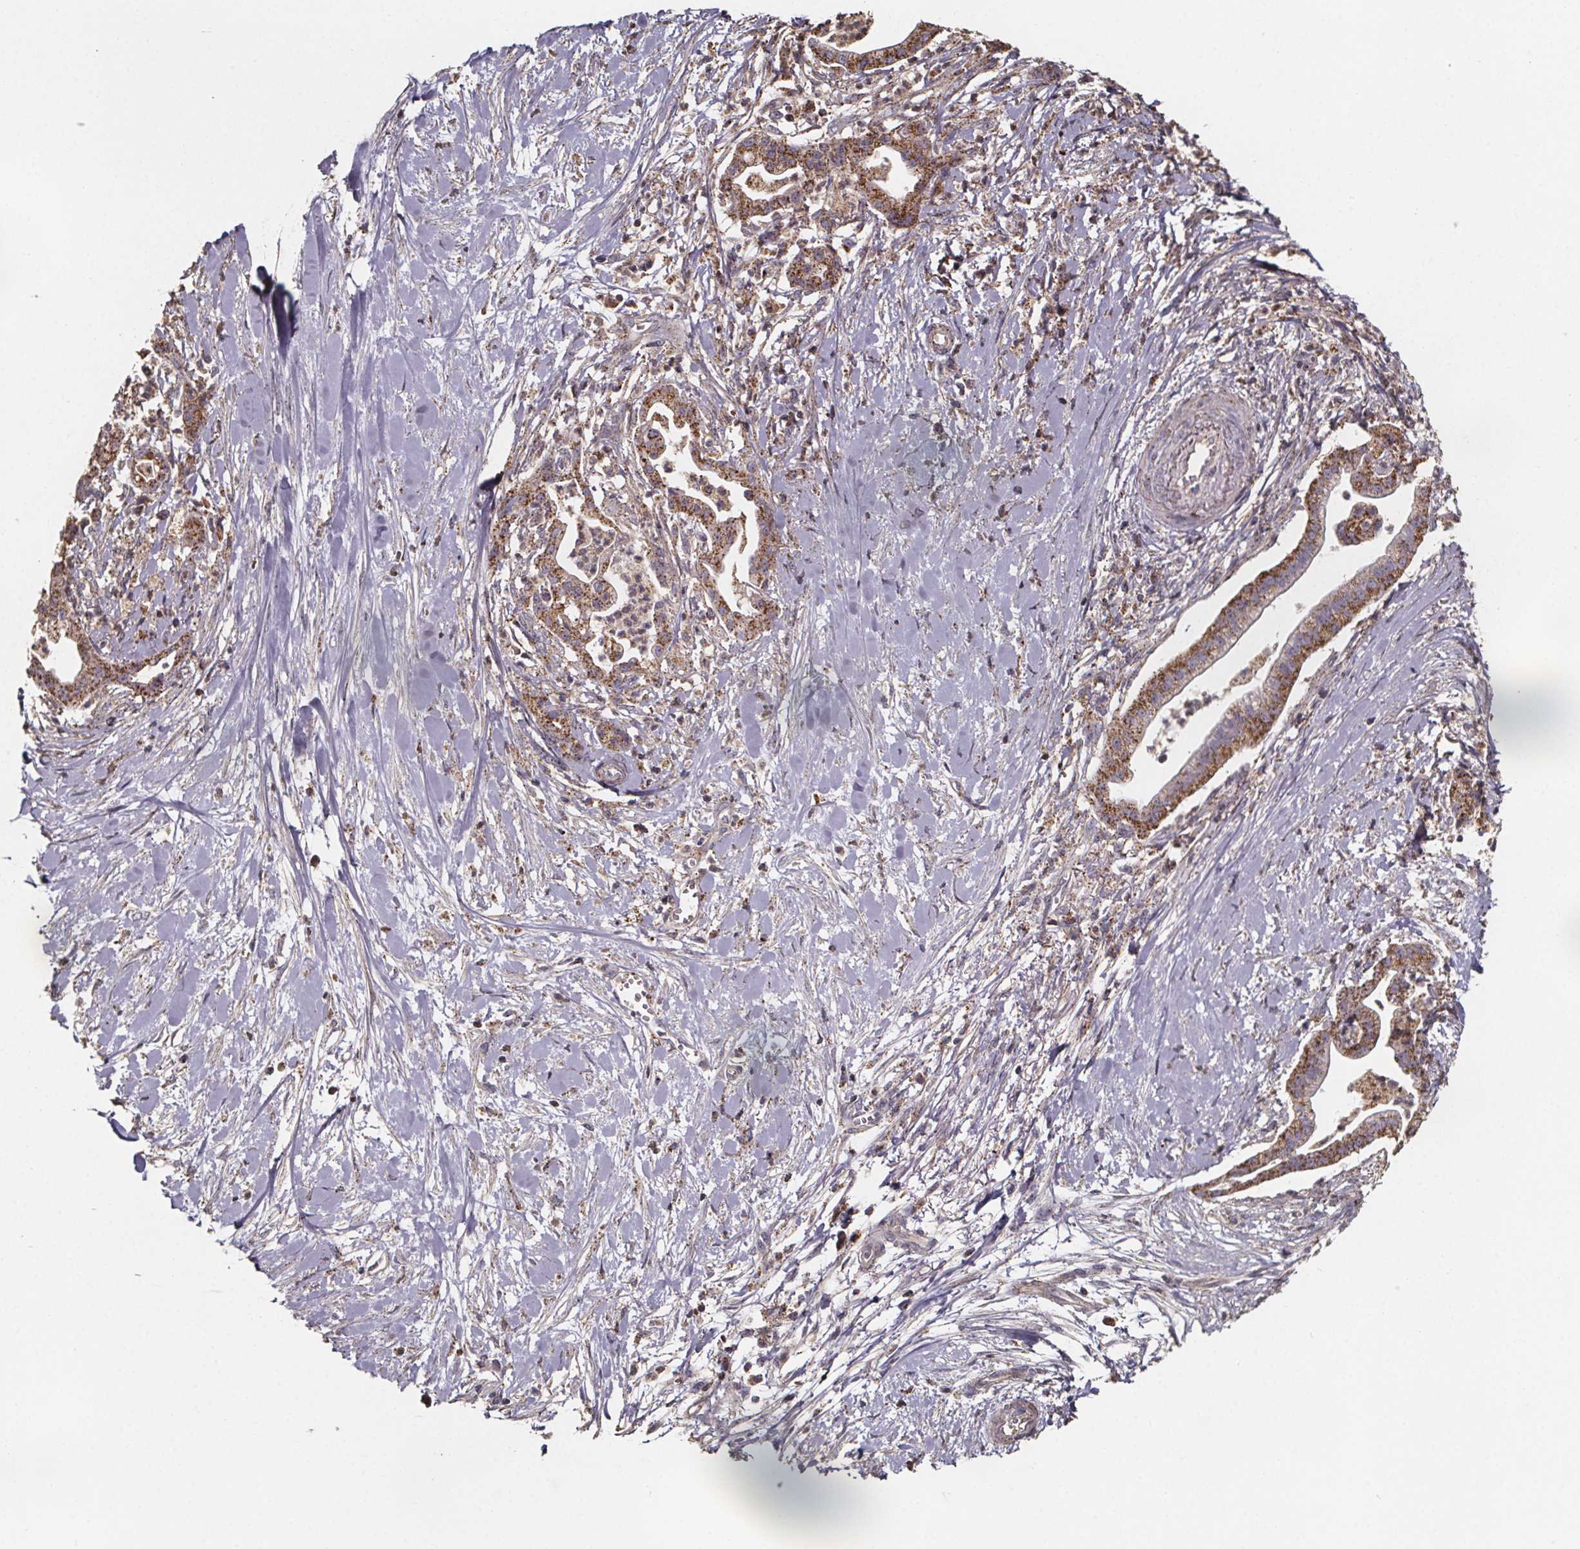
{"staining": {"intensity": "moderate", "quantity": ">75%", "location": "cytoplasmic/membranous"}, "tissue": "pancreatic cancer", "cell_type": "Tumor cells", "image_type": "cancer", "snomed": [{"axis": "morphology", "description": "Normal tissue, NOS"}, {"axis": "morphology", "description": "Adenocarcinoma, NOS"}, {"axis": "topography", "description": "Lymph node"}, {"axis": "topography", "description": "Pancreas"}], "caption": "Moderate cytoplasmic/membranous protein positivity is present in approximately >75% of tumor cells in pancreatic cancer.", "gene": "ZNF879", "patient": {"sex": "female", "age": 58}}